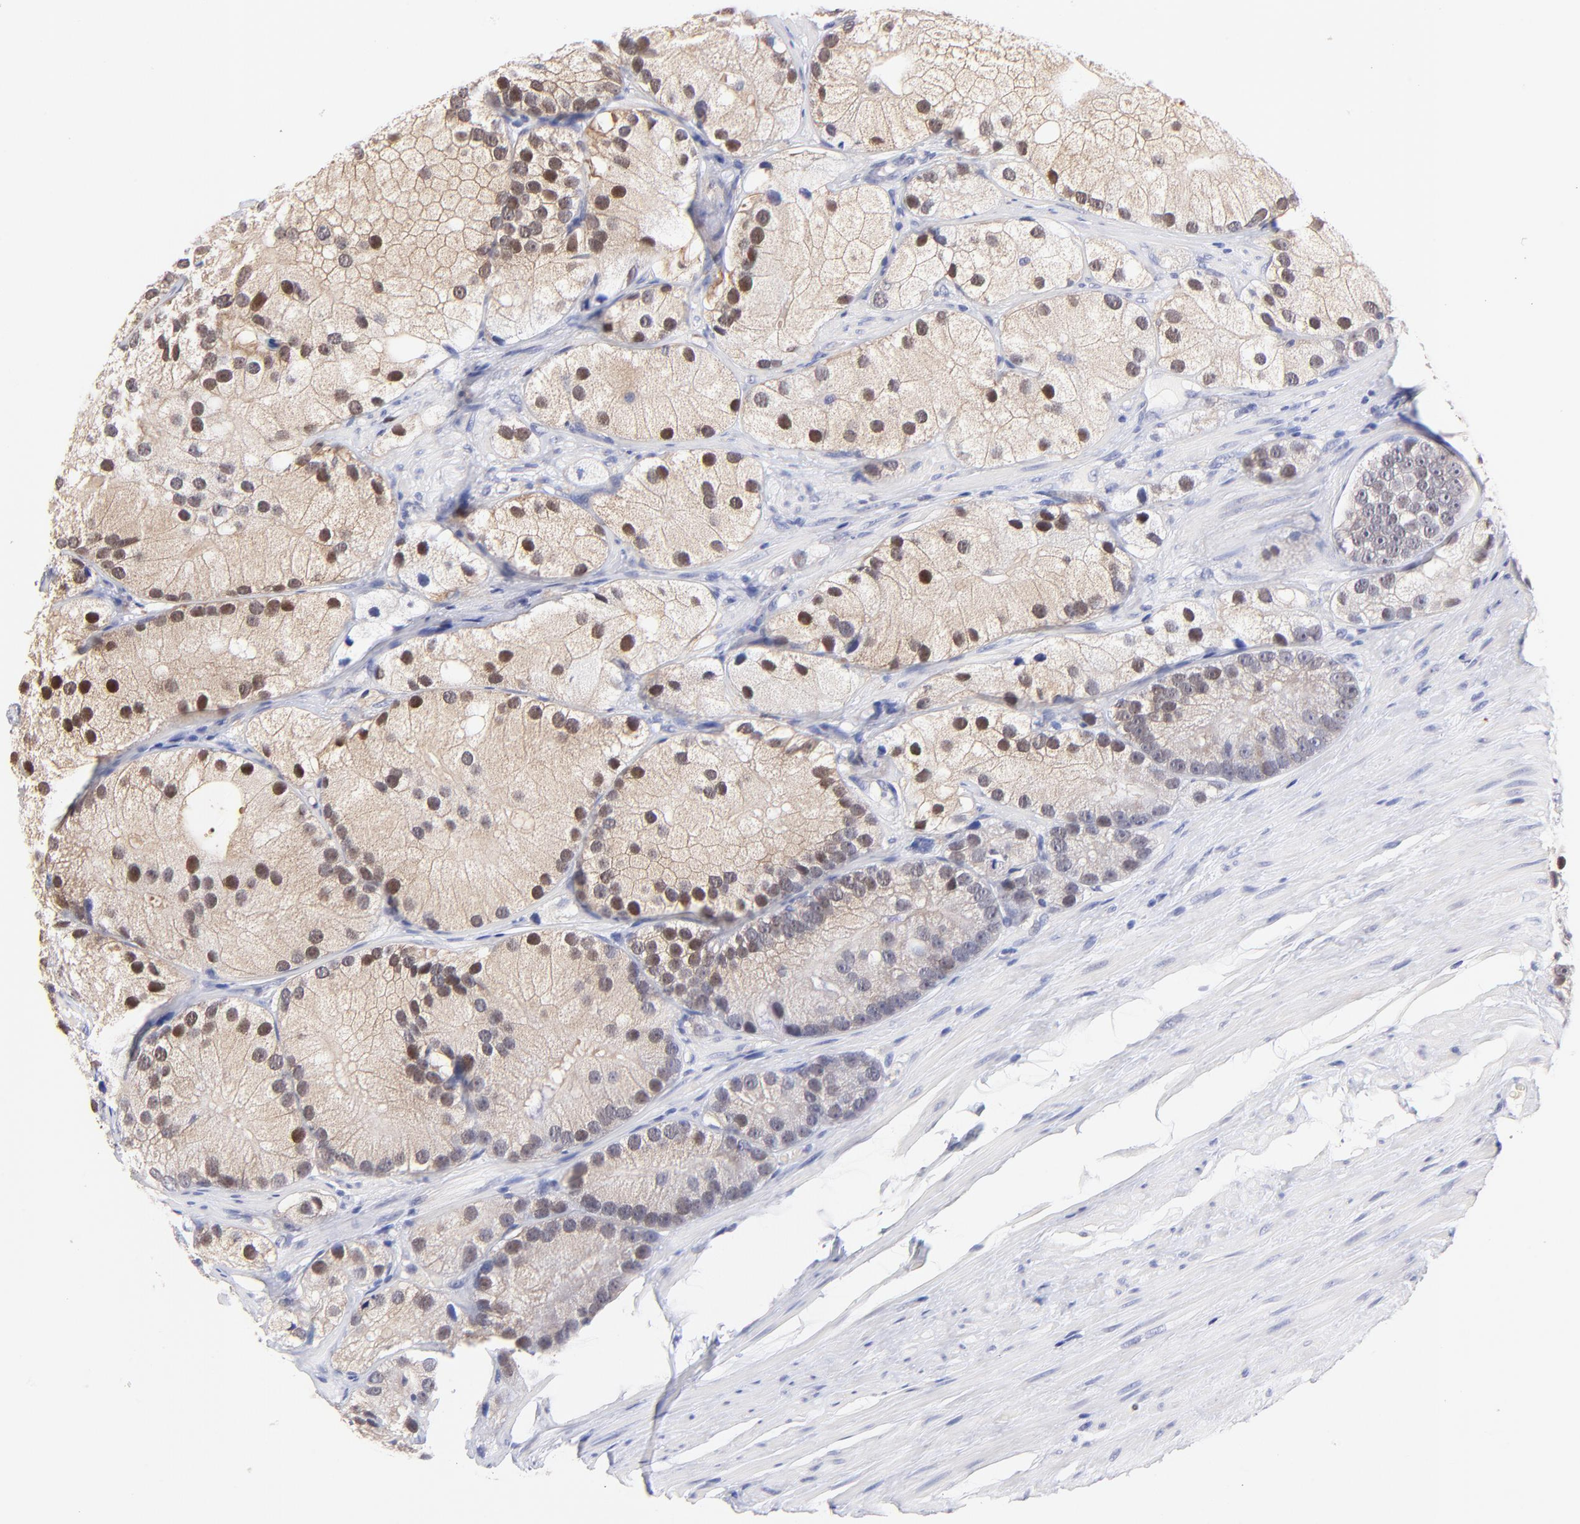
{"staining": {"intensity": "moderate", "quantity": "25%-75%", "location": "nuclear"}, "tissue": "prostate cancer", "cell_type": "Tumor cells", "image_type": "cancer", "snomed": [{"axis": "morphology", "description": "Adenocarcinoma, Low grade"}, {"axis": "topography", "description": "Prostate"}], "caption": "Prostate adenocarcinoma (low-grade) stained with DAB IHC displays medium levels of moderate nuclear staining in approximately 25%-75% of tumor cells.", "gene": "ZNF155", "patient": {"sex": "male", "age": 69}}